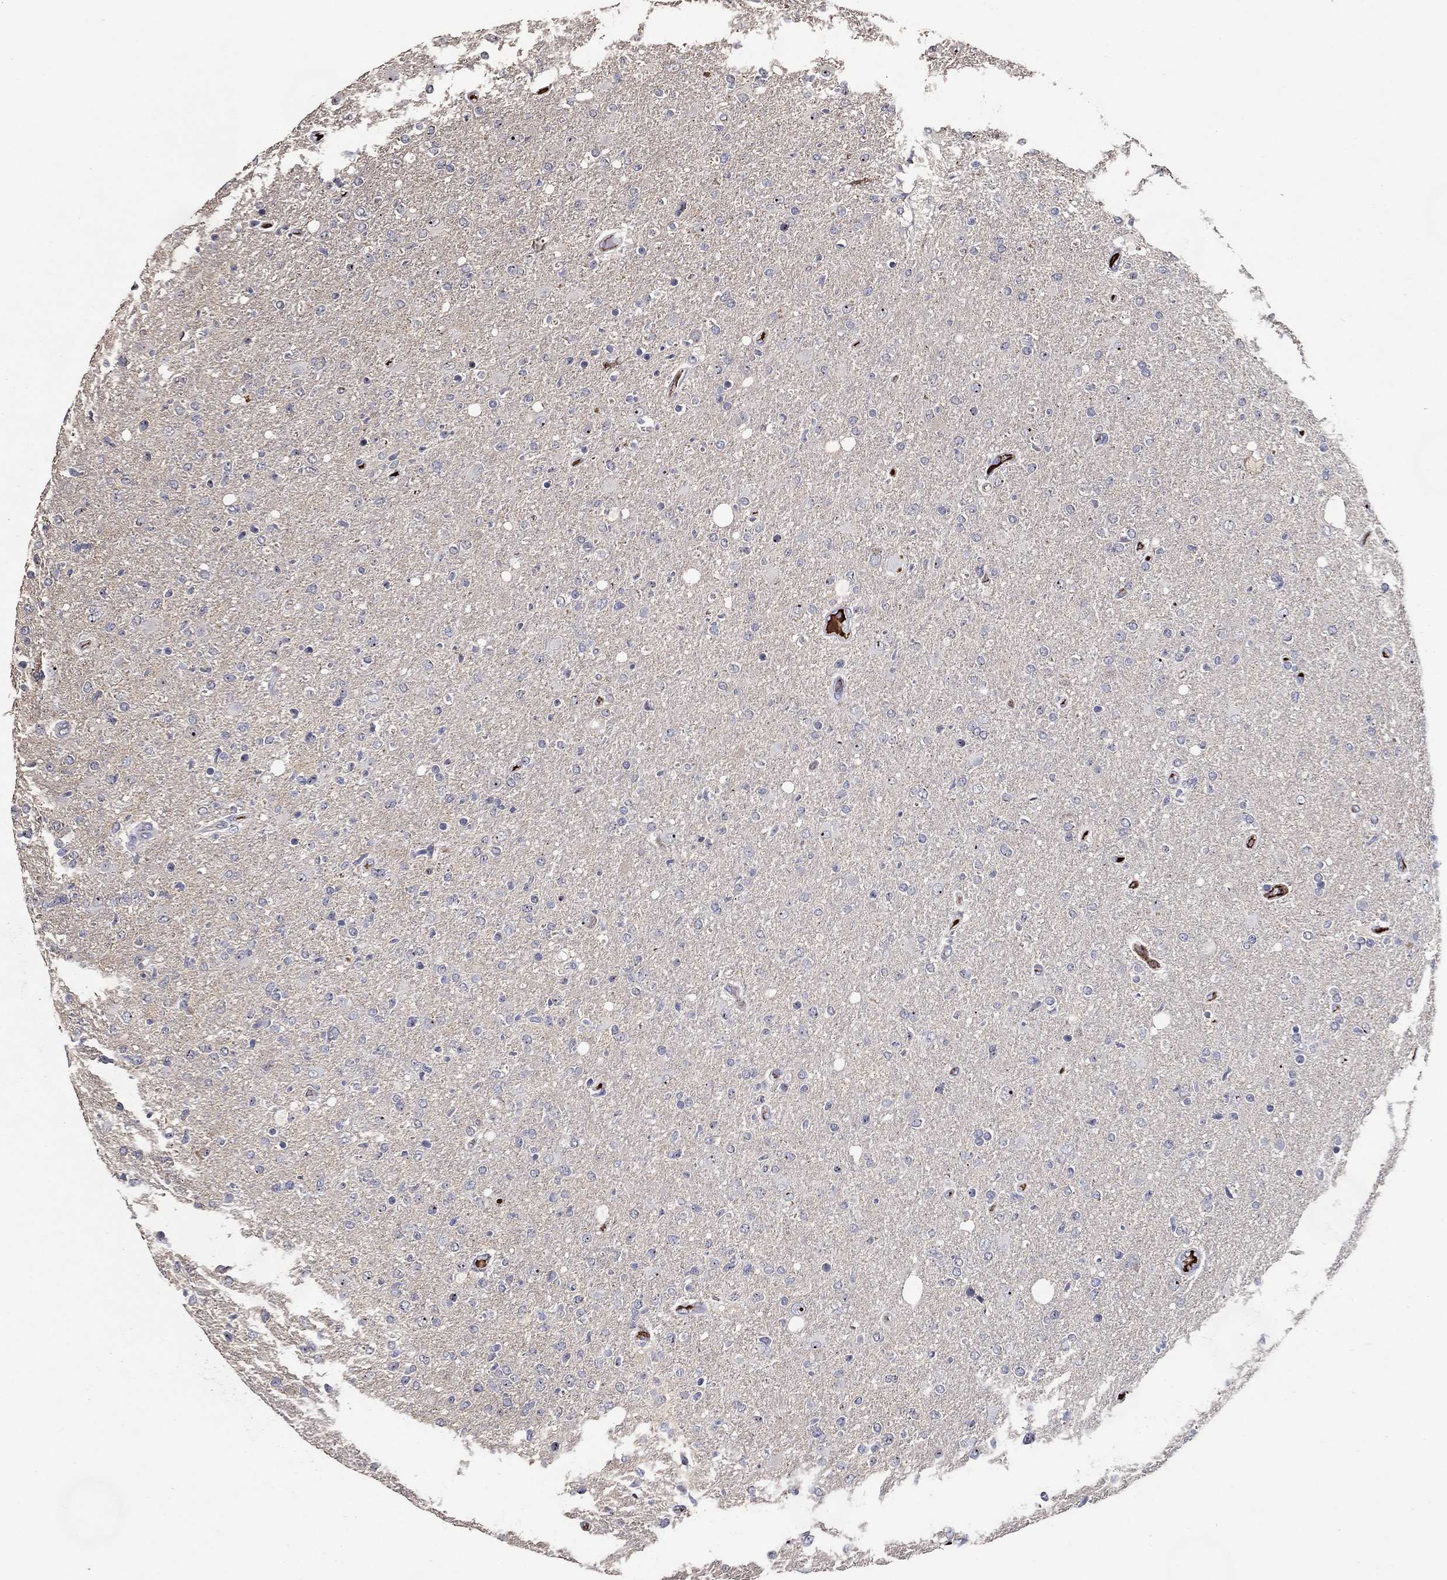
{"staining": {"intensity": "negative", "quantity": "none", "location": "none"}, "tissue": "glioma", "cell_type": "Tumor cells", "image_type": "cancer", "snomed": [{"axis": "morphology", "description": "Glioma, malignant, High grade"}, {"axis": "topography", "description": "Cerebral cortex"}], "caption": "This is a micrograph of immunohistochemistry (IHC) staining of malignant glioma (high-grade), which shows no positivity in tumor cells.", "gene": "EFNA1", "patient": {"sex": "male", "age": 70}}